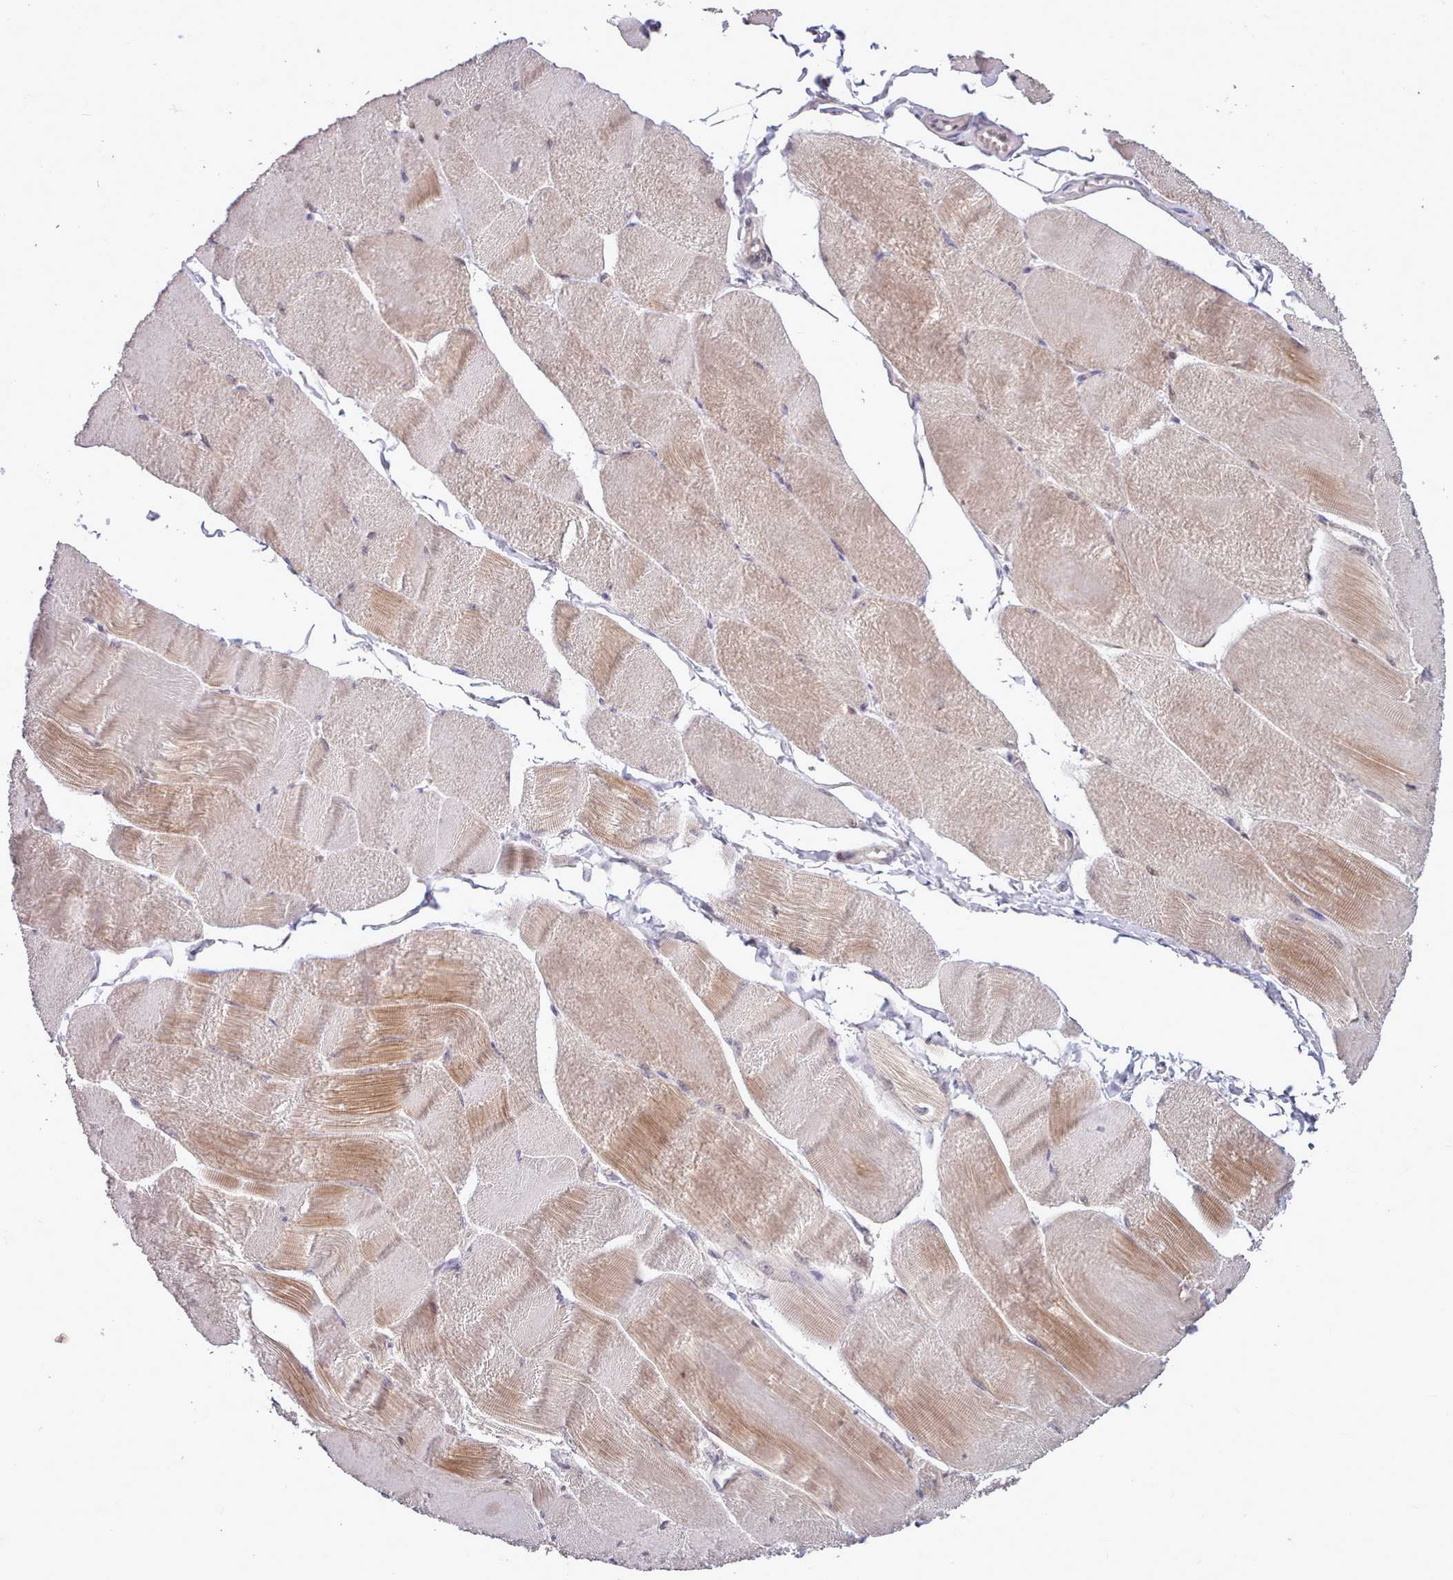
{"staining": {"intensity": "moderate", "quantity": "25%-75%", "location": "cytoplasmic/membranous"}, "tissue": "skeletal muscle", "cell_type": "Myocytes", "image_type": "normal", "snomed": [{"axis": "morphology", "description": "Normal tissue, NOS"}, {"axis": "morphology", "description": "Basal cell carcinoma"}, {"axis": "topography", "description": "Skeletal muscle"}], "caption": "Protein positivity by IHC shows moderate cytoplasmic/membranous staining in approximately 25%-75% of myocytes in normal skeletal muscle.", "gene": "AHCY", "patient": {"sex": "female", "age": 64}}